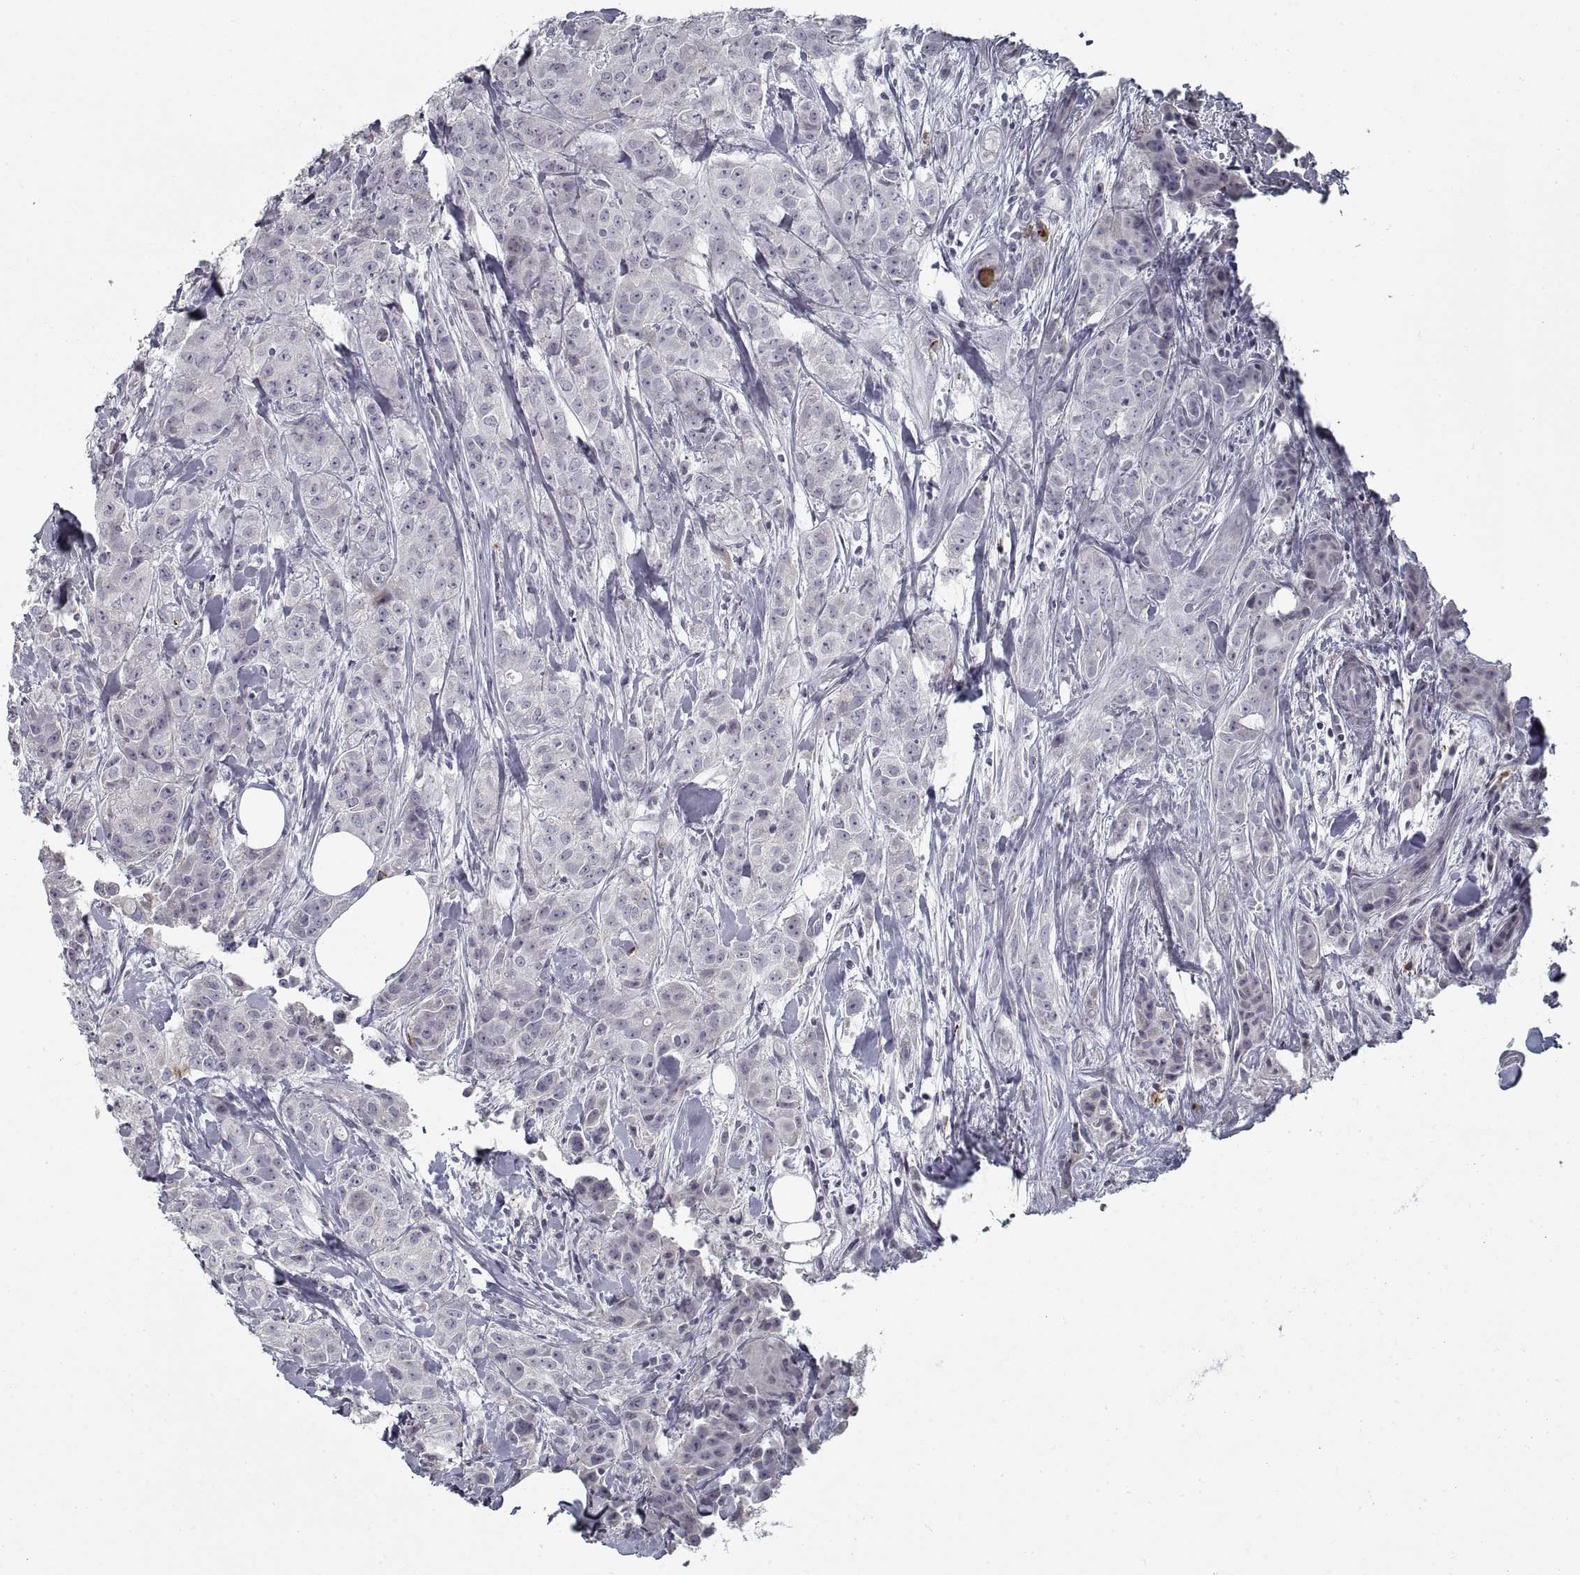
{"staining": {"intensity": "negative", "quantity": "none", "location": "none"}, "tissue": "breast cancer", "cell_type": "Tumor cells", "image_type": "cancer", "snomed": [{"axis": "morphology", "description": "Duct carcinoma"}, {"axis": "topography", "description": "Breast"}], "caption": "Breast cancer (intraductal carcinoma) stained for a protein using immunohistochemistry reveals no expression tumor cells.", "gene": "GAD2", "patient": {"sex": "female", "age": 43}}